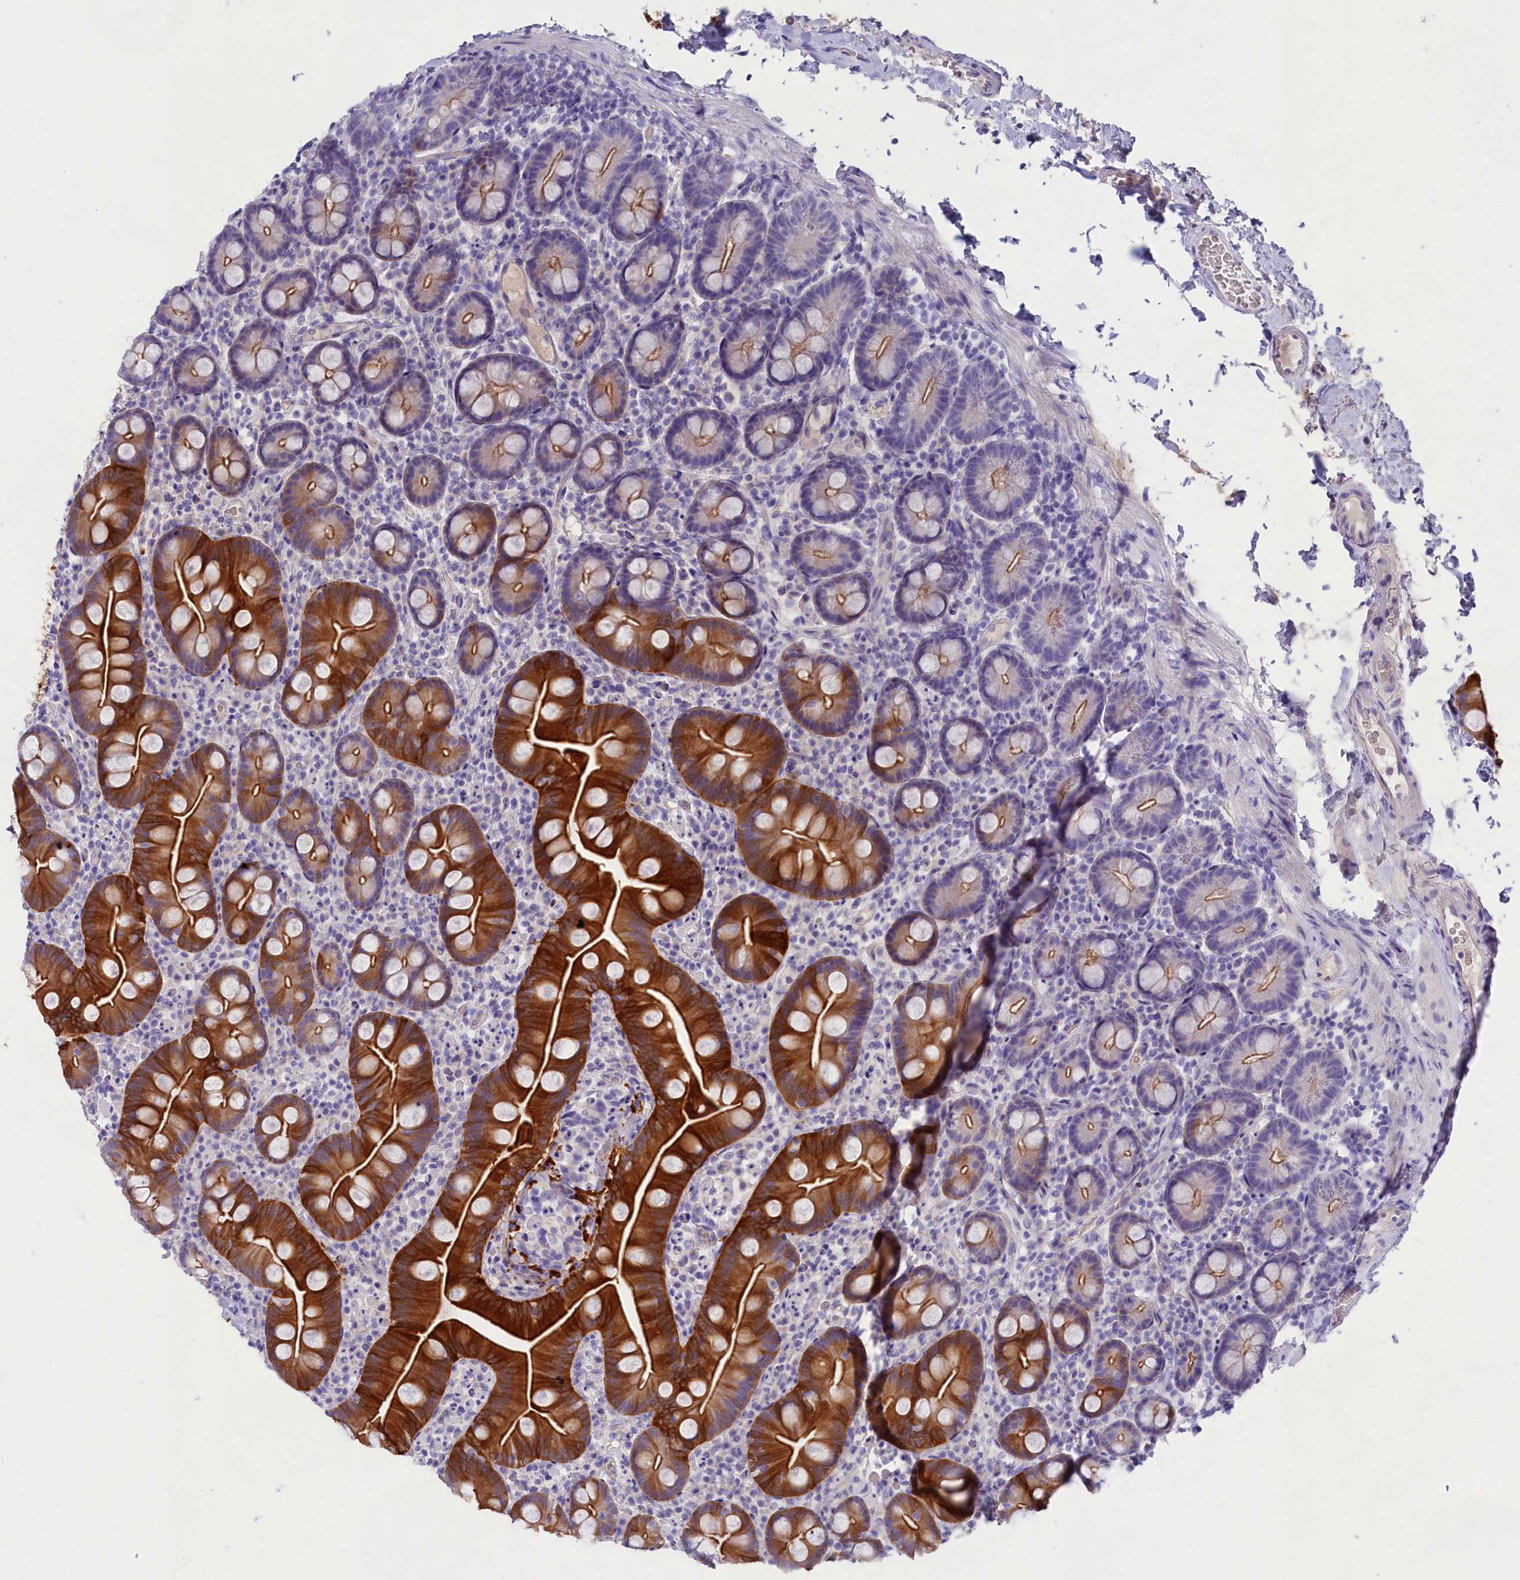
{"staining": {"intensity": "strong", "quantity": ">75%", "location": "cytoplasmic/membranous"}, "tissue": "small intestine", "cell_type": "Glandular cells", "image_type": "normal", "snomed": [{"axis": "morphology", "description": "Normal tissue, NOS"}, {"axis": "topography", "description": "Small intestine"}], "caption": "Human small intestine stained with a brown dye demonstrates strong cytoplasmic/membranous positive positivity in approximately >75% of glandular cells.", "gene": "SULT2A1", "patient": {"sex": "female", "age": 68}}